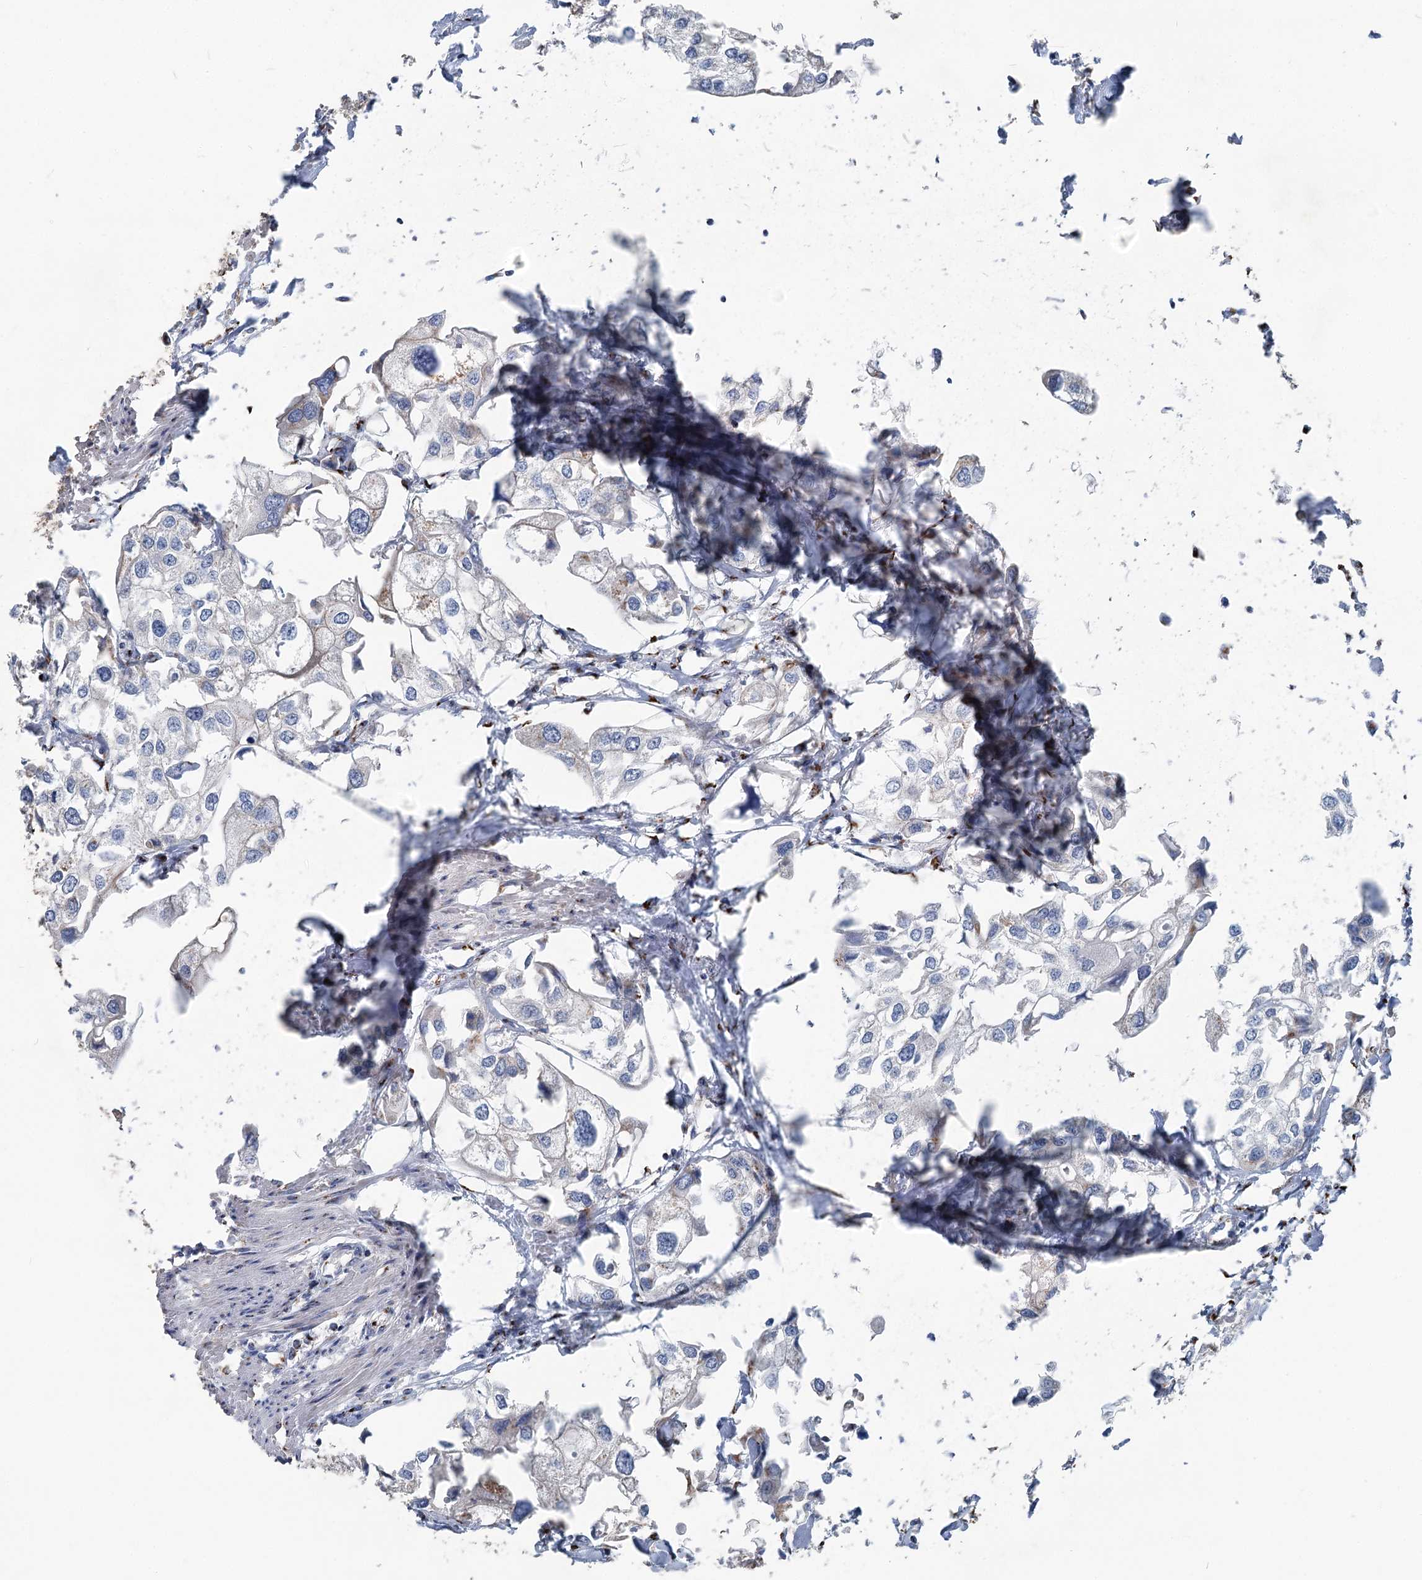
{"staining": {"intensity": "negative", "quantity": "none", "location": "none"}, "tissue": "urothelial cancer", "cell_type": "Tumor cells", "image_type": "cancer", "snomed": [{"axis": "morphology", "description": "Urothelial carcinoma, High grade"}, {"axis": "topography", "description": "Urinary bladder"}], "caption": "This micrograph is of high-grade urothelial carcinoma stained with immunohistochemistry (IHC) to label a protein in brown with the nuclei are counter-stained blue. There is no staining in tumor cells. (Immunohistochemistry (ihc), brightfield microscopy, high magnification).", "gene": "ITIH5", "patient": {"sex": "male", "age": 64}}